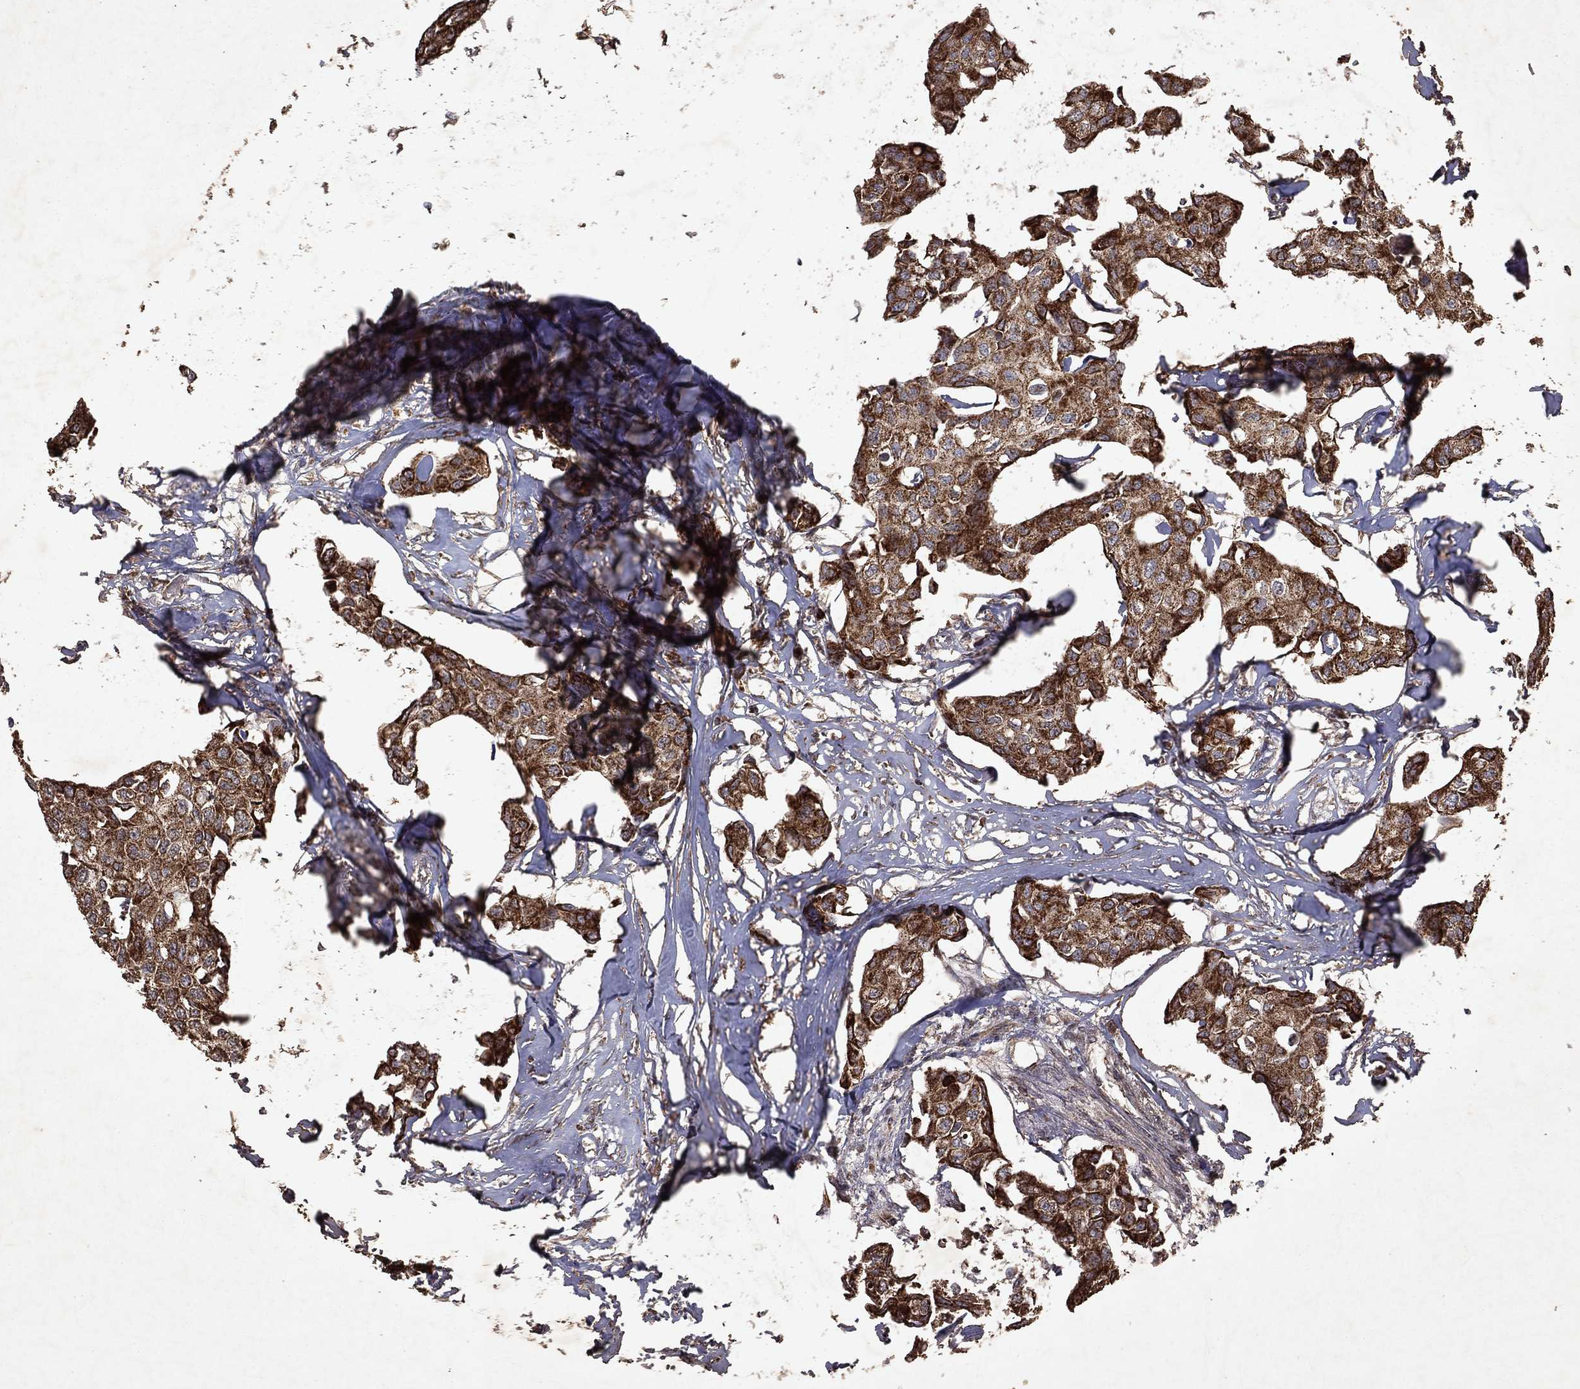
{"staining": {"intensity": "strong", "quantity": ">75%", "location": "cytoplasmic/membranous"}, "tissue": "breast cancer", "cell_type": "Tumor cells", "image_type": "cancer", "snomed": [{"axis": "morphology", "description": "Duct carcinoma"}, {"axis": "topography", "description": "Breast"}], "caption": "Immunohistochemistry photomicrograph of neoplastic tissue: infiltrating ductal carcinoma (breast) stained using immunohistochemistry (IHC) displays high levels of strong protein expression localized specifically in the cytoplasmic/membranous of tumor cells, appearing as a cytoplasmic/membranous brown color.", "gene": "PYROXD2", "patient": {"sex": "female", "age": 80}}